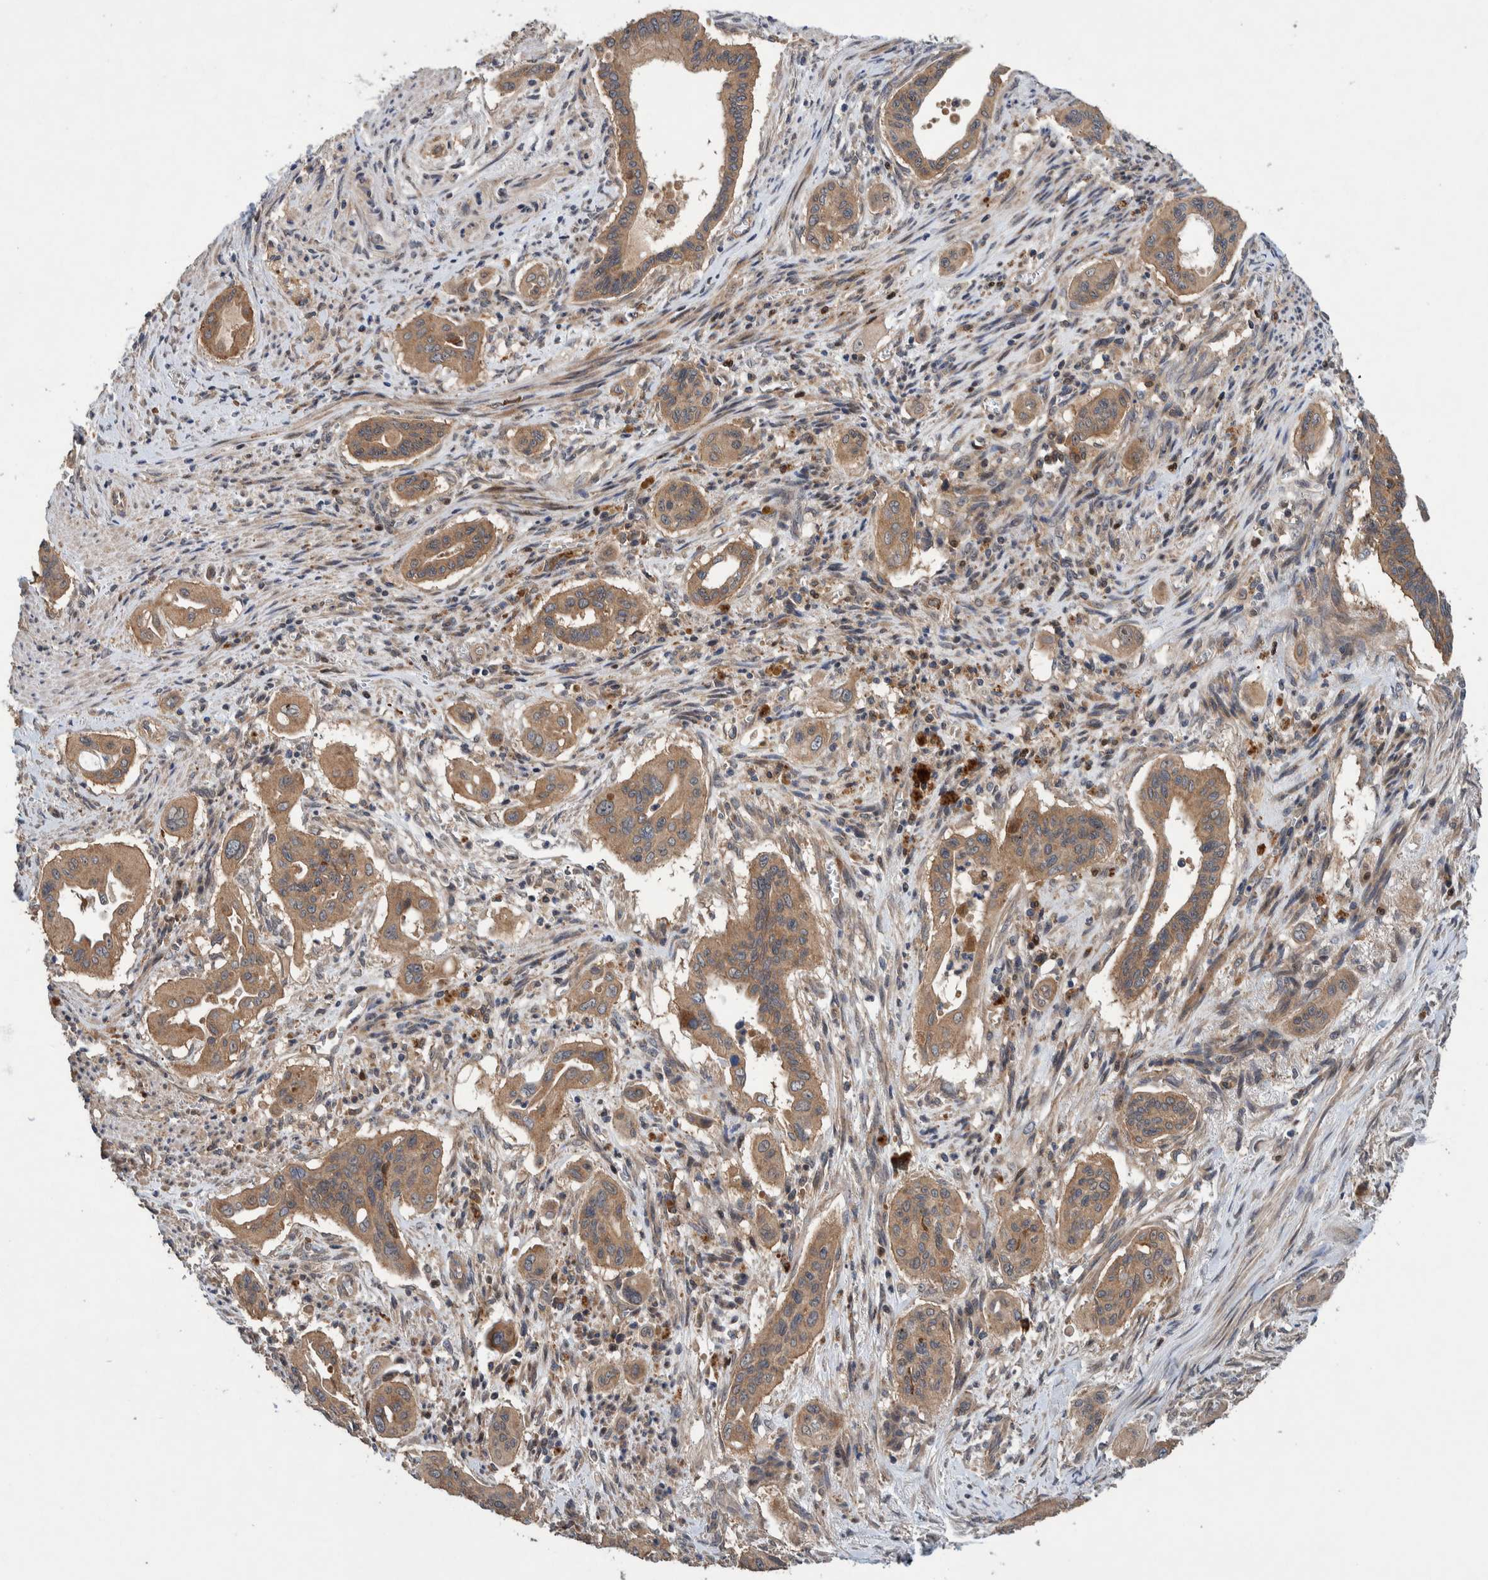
{"staining": {"intensity": "moderate", "quantity": ">75%", "location": "cytoplasmic/membranous"}, "tissue": "pancreatic cancer", "cell_type": "Tumor cells", "image_type": "cancer", "snomed": [{"axis": "morphology", "description": "Adenocarcinoma, NOS"}, {"axis": "topography", "description": "Pancreas"}], "caption": "Moderate cytoplasmic/membranous protein expression is present in approximately >75% of tumor cells in pancreatic cancer (adenocarcinoma).", "gene": "PIK3R6", "patient": {"sex": "male", "age": 77}}